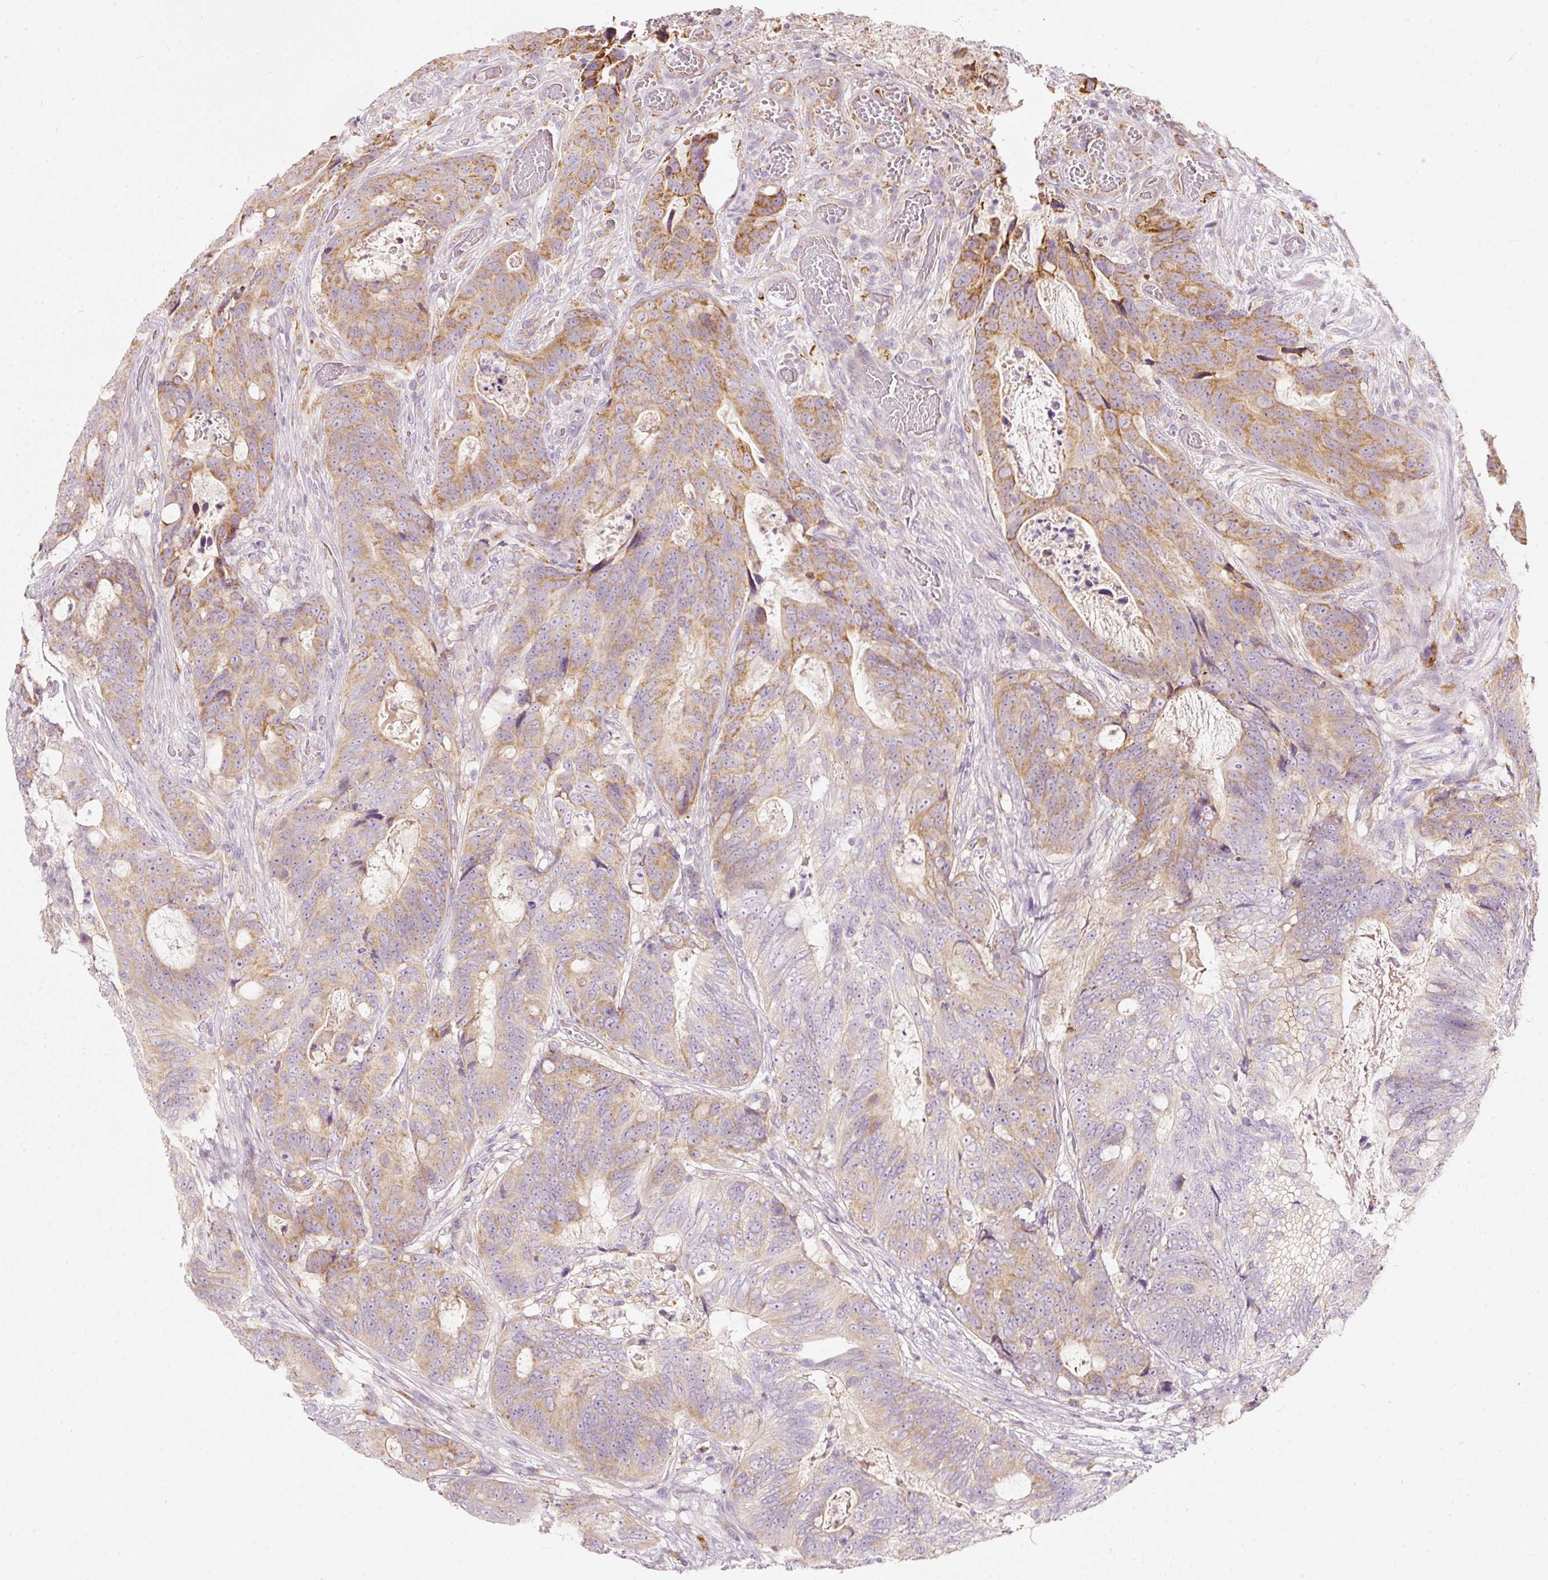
{"staining": {"intensity": "strong", "quantity": "25%-75%", "location": "cytoplasmic/membranous"}, "tissue": "colorectal cancer", "cell_type": "Tumor cells", "image_type": "cancer", "snomed": [{"axis": "morphology", "description": "Adenocarcinoma, NOS"}, {"axis": "topography", "description": "Colon"}], "caption": "Colorectal cancer stained for a protein (brown) demonstrates strong cytoplasmic/membranous positive positivity in about 25%-75% of tumor cells.", "gene": "MTHFD2", "patient": {"sex": "female", "age": 82}}